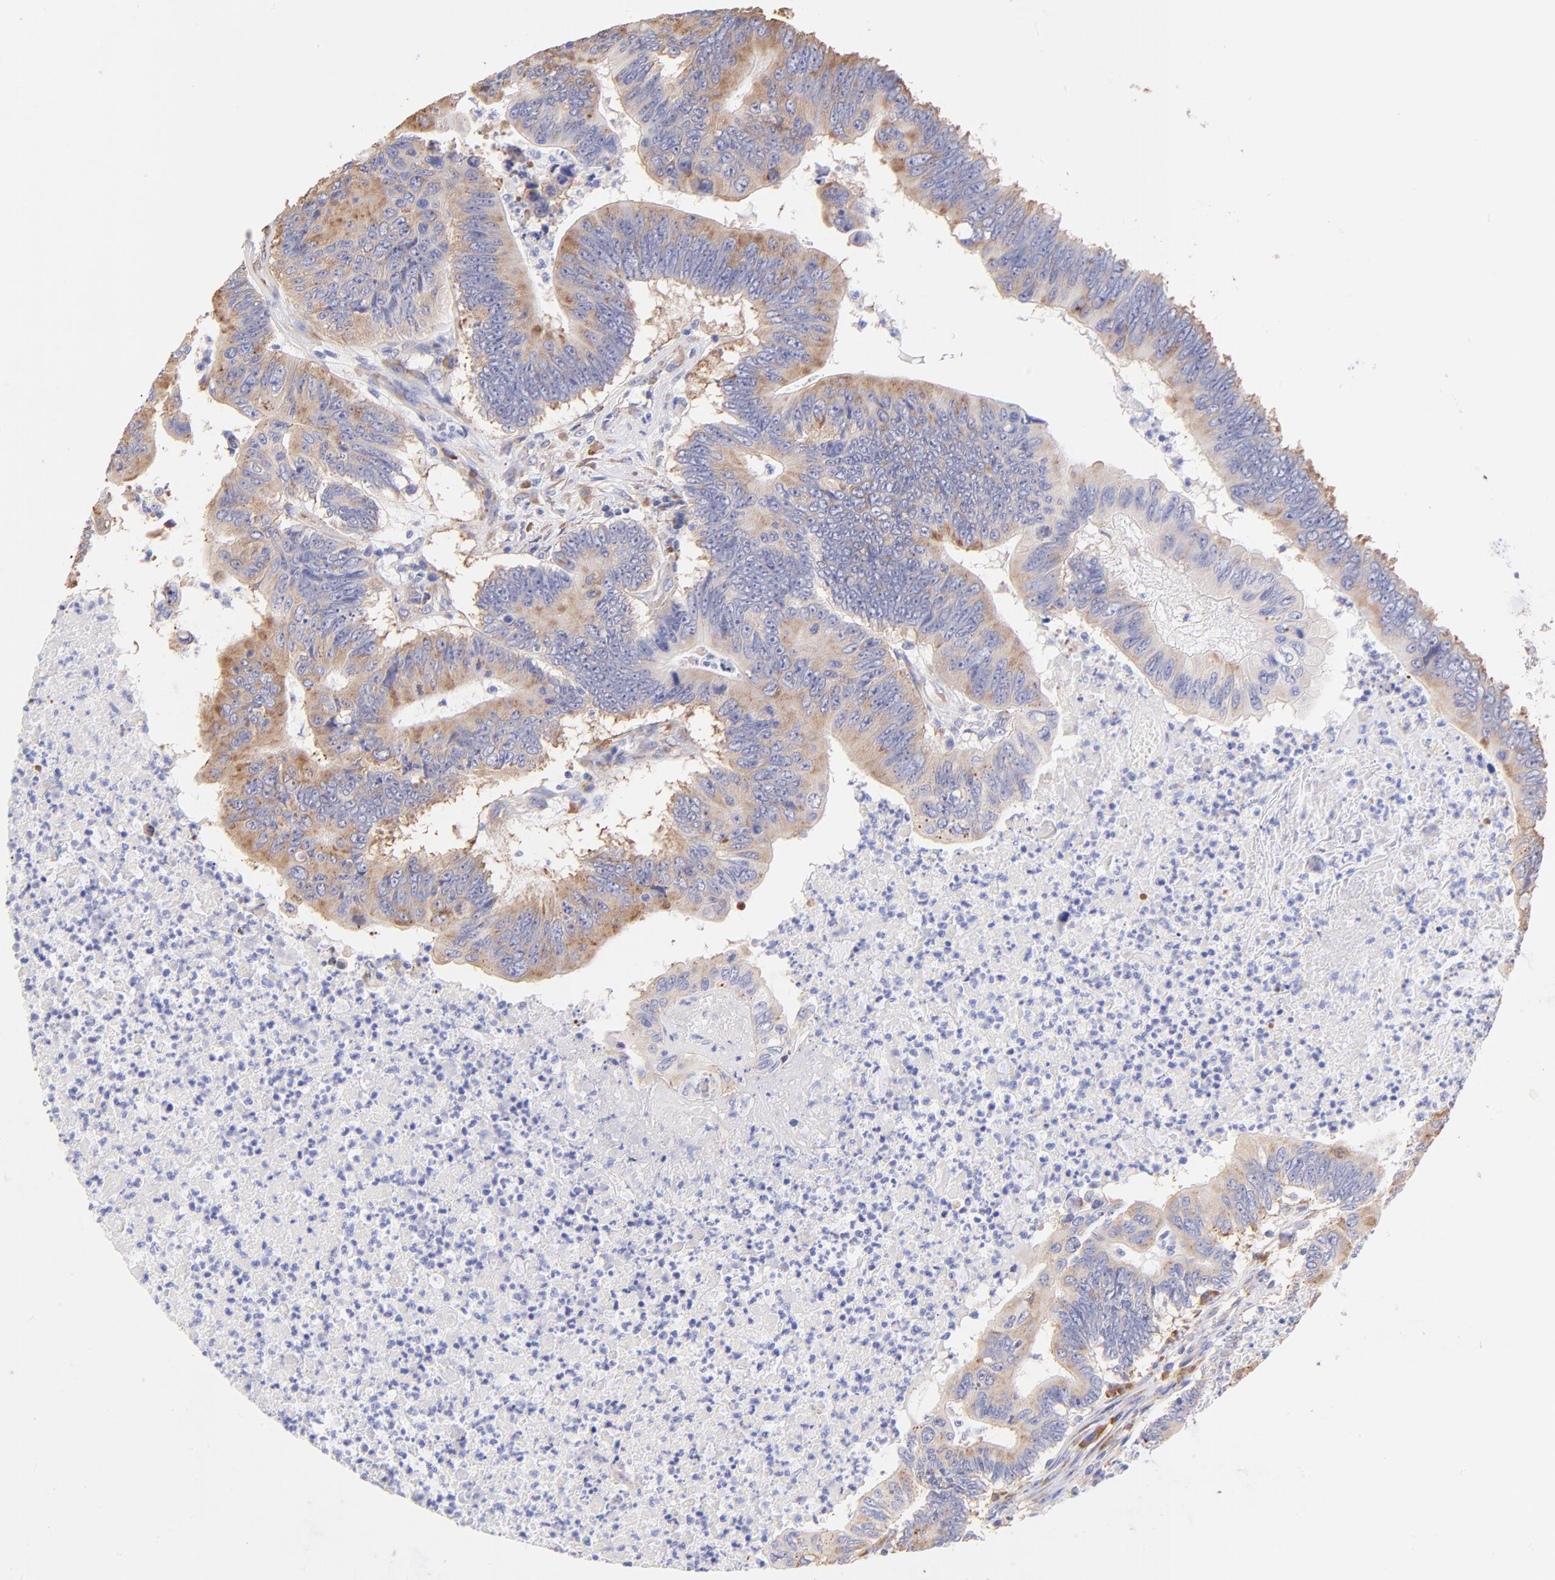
{"staining": {"intensity": "moderate", "quantity": ">75%", "location": "cytoplasmic/membranous"}, "tissue": "colorectal cancer", "cell_type": "Tumor cells", "image_type": "cancer", "snomed": [{"axis": "morphology", "description": "Adenocarcinoma, NOS"}, {"axis": "topography", "description": "Colon"}], "caption": "A brown stain highlights moderate cytoplasmic/membranous staining of a protein in colorectal adenocarcinoma tumor cells.", "gene": "RPL30", "patient": {"sex": "male", "age": 65}}